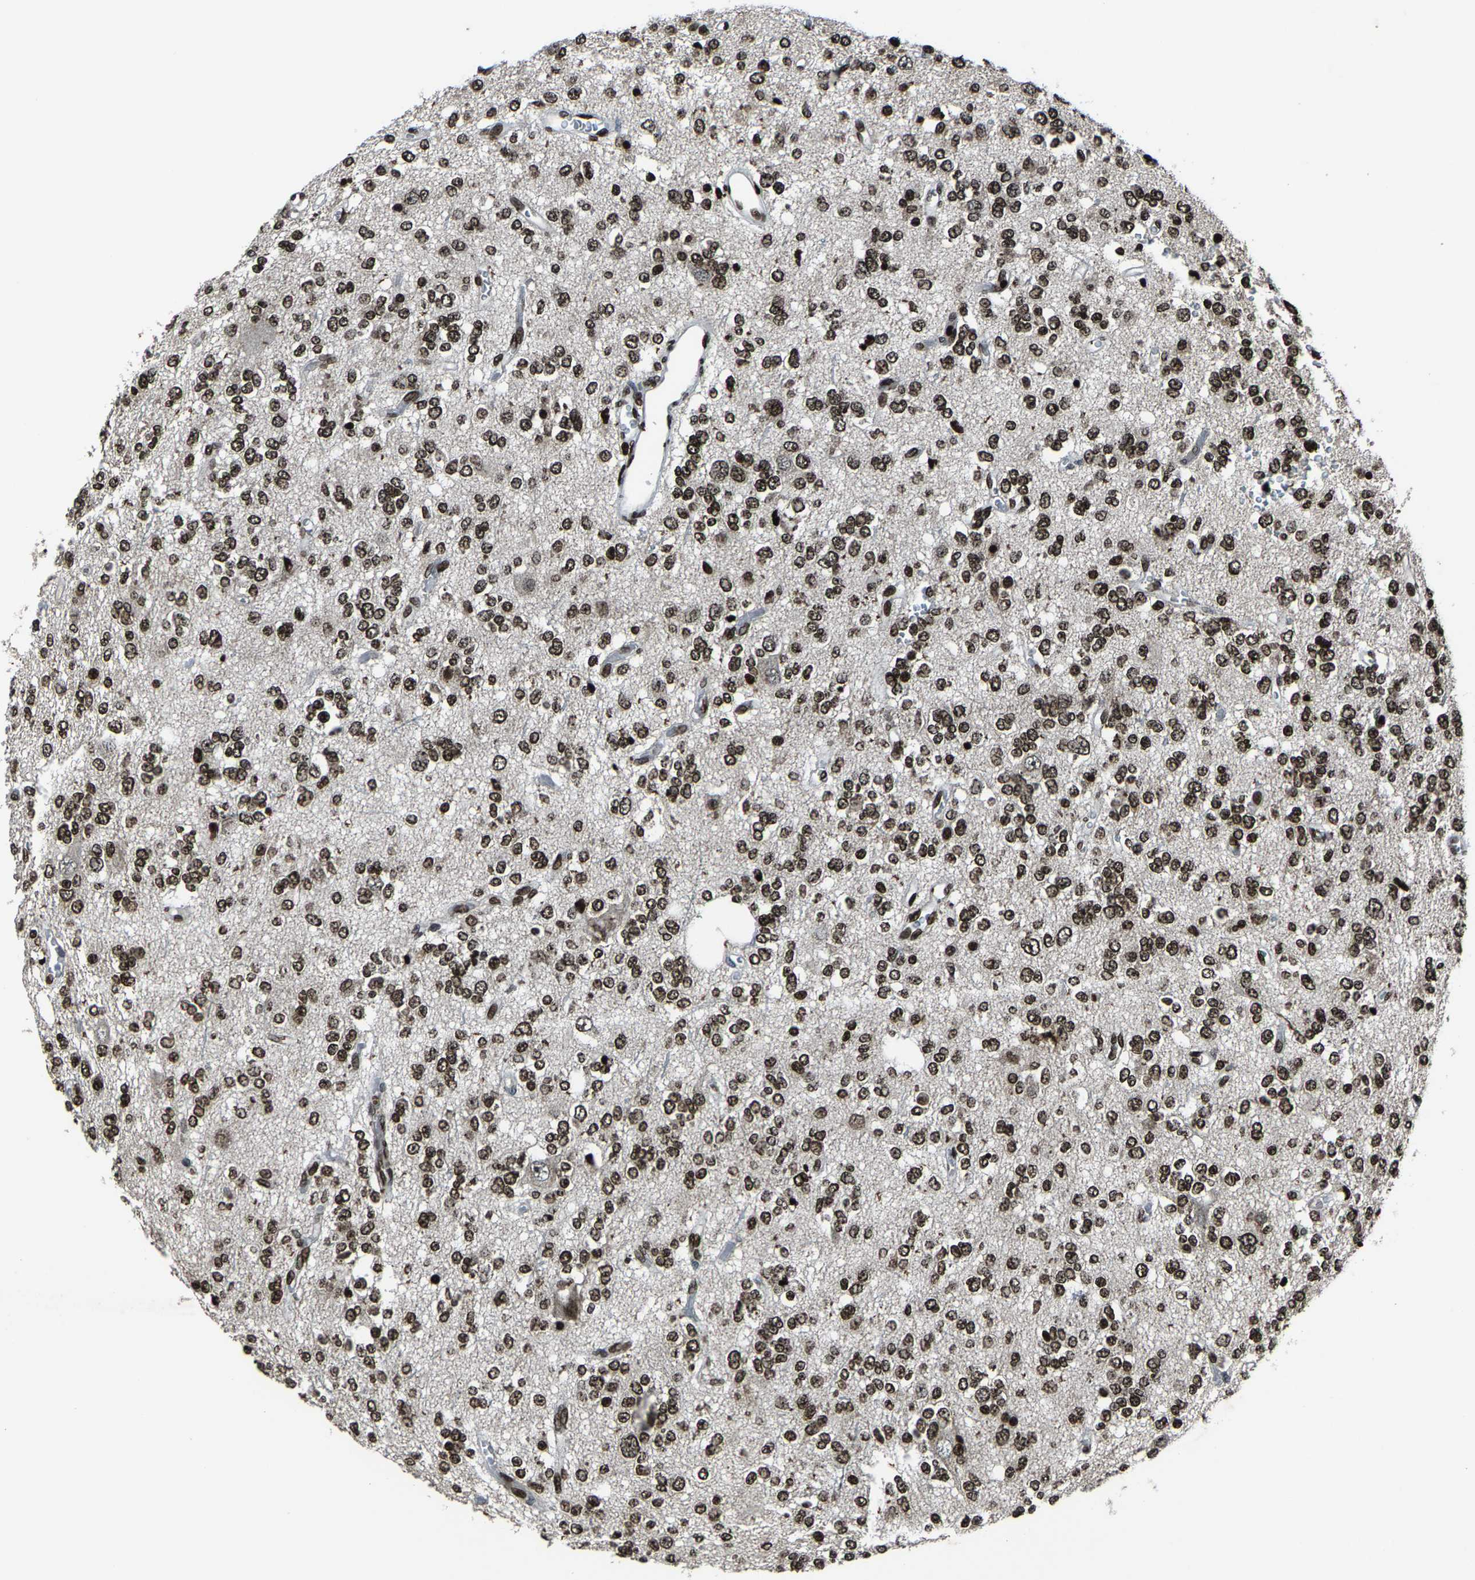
{"staining": {"intensity": "moderate", "quantity": ">75%", "location": "nuclear"}, "tissue": "glioma", "cell_type": "Tumor cells", "image_type": "cancer", "snomed": [{"axis": "morphology", "description": "Glioma, malignant, Low grade"}, {"axis": "topography", "description": "Brain"}], "caption": "Malignant glioma (low-grade) stained with immunohistochemistry (IHC) reveals moderate nuclear staining in approximately >75% of tumor cells.", "gene": "H4C1", "patient": {"sex": "male", "age": 38}}